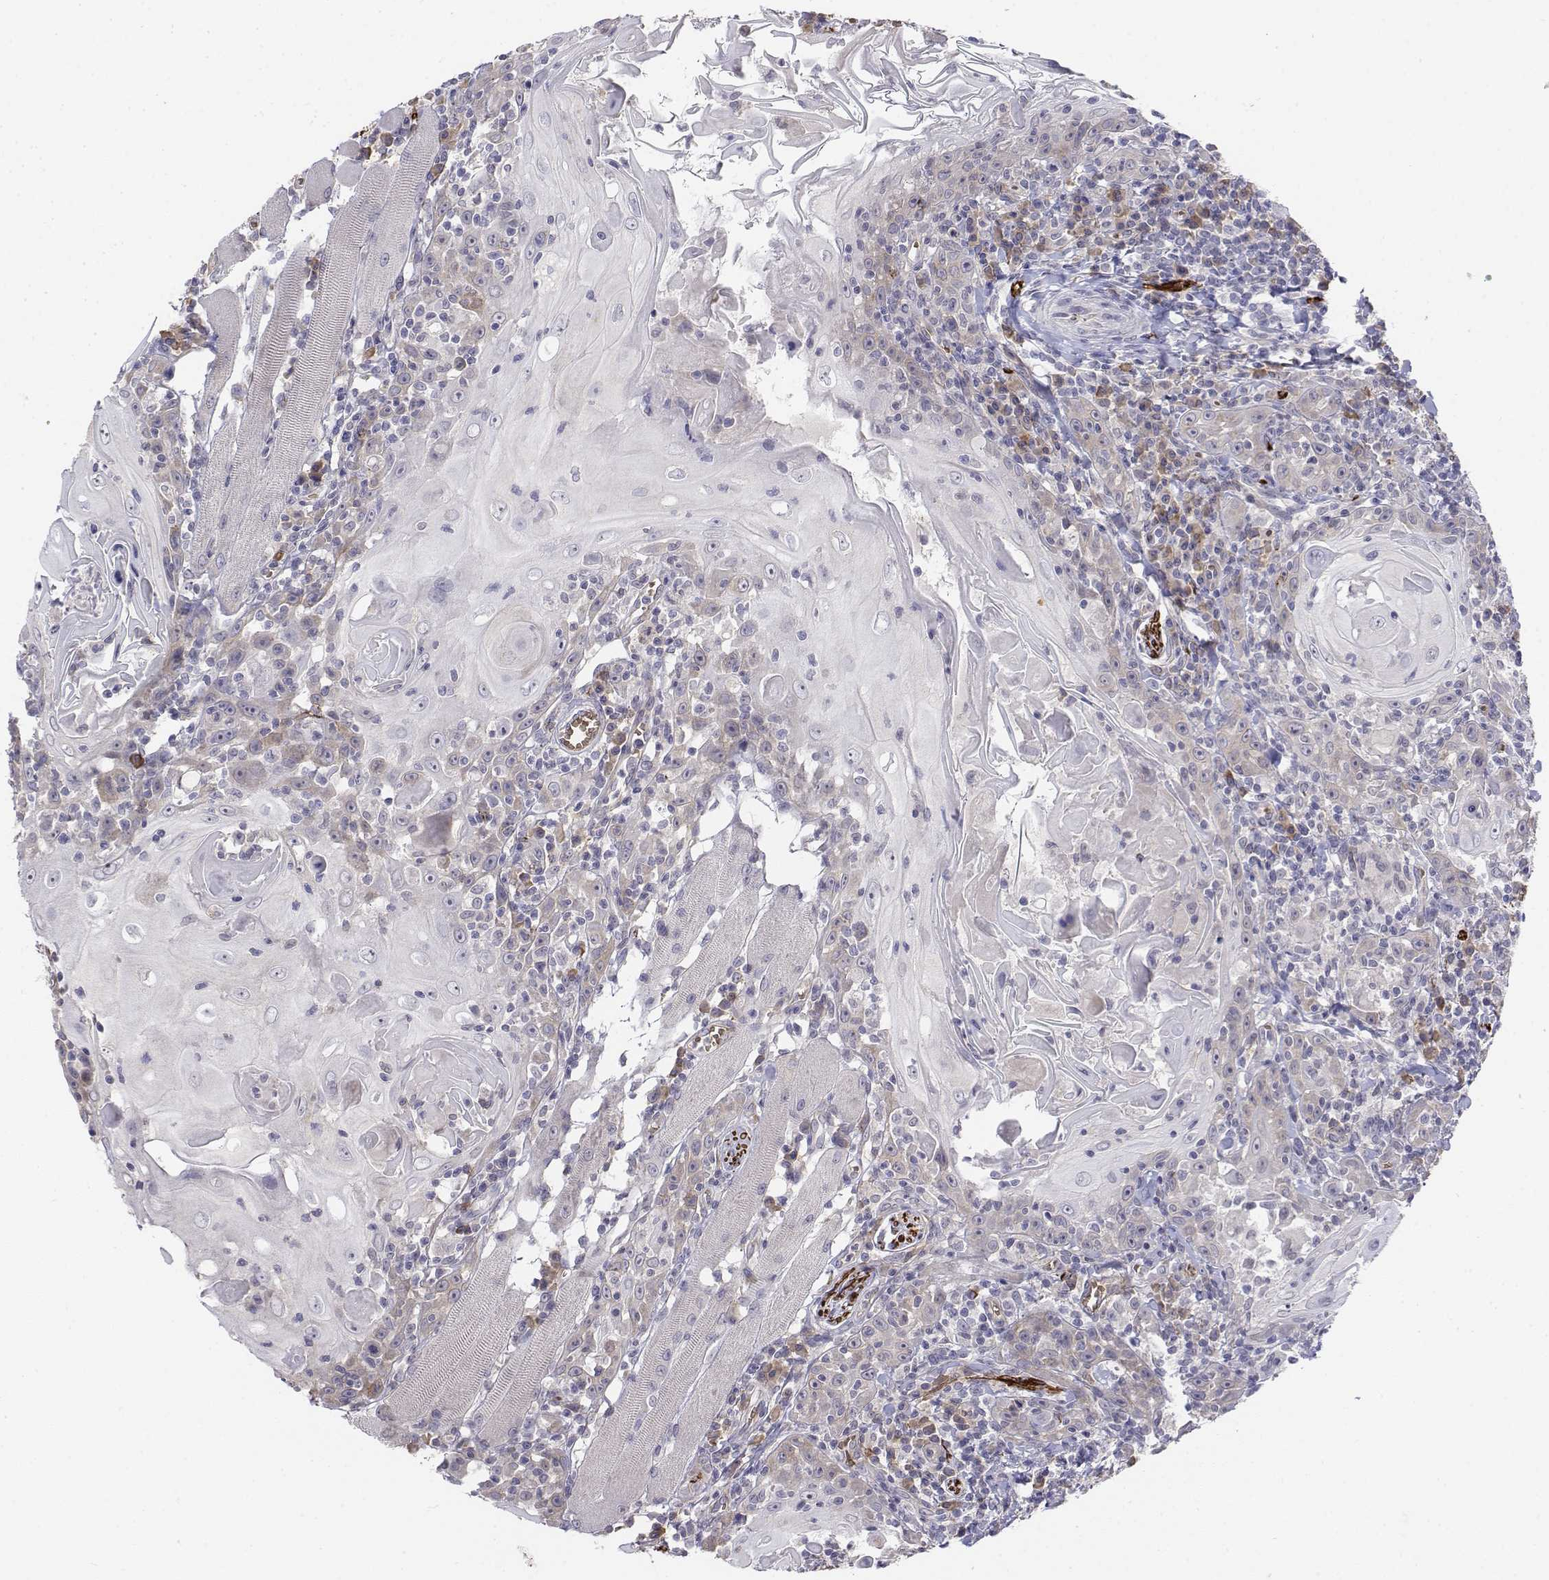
{"staining": {"intensity": "negative", "quantity": "none", "location": "none"}, "tissue": "head and neck cancer", "cell_type": "Tumor cells", "image_type": "cancer", "snomed": [{"axis": "morphology", "description": "Squamous cell carcinoma, NOS"}, {"axis": "topography", "description": "Head-Neck"}], "caption": "Tumor cells show no significant expression in head and neck cancer (squamous cell carcinoma).", "gene": "CADM1", "patient": {"sex": "male", "age": 52}}